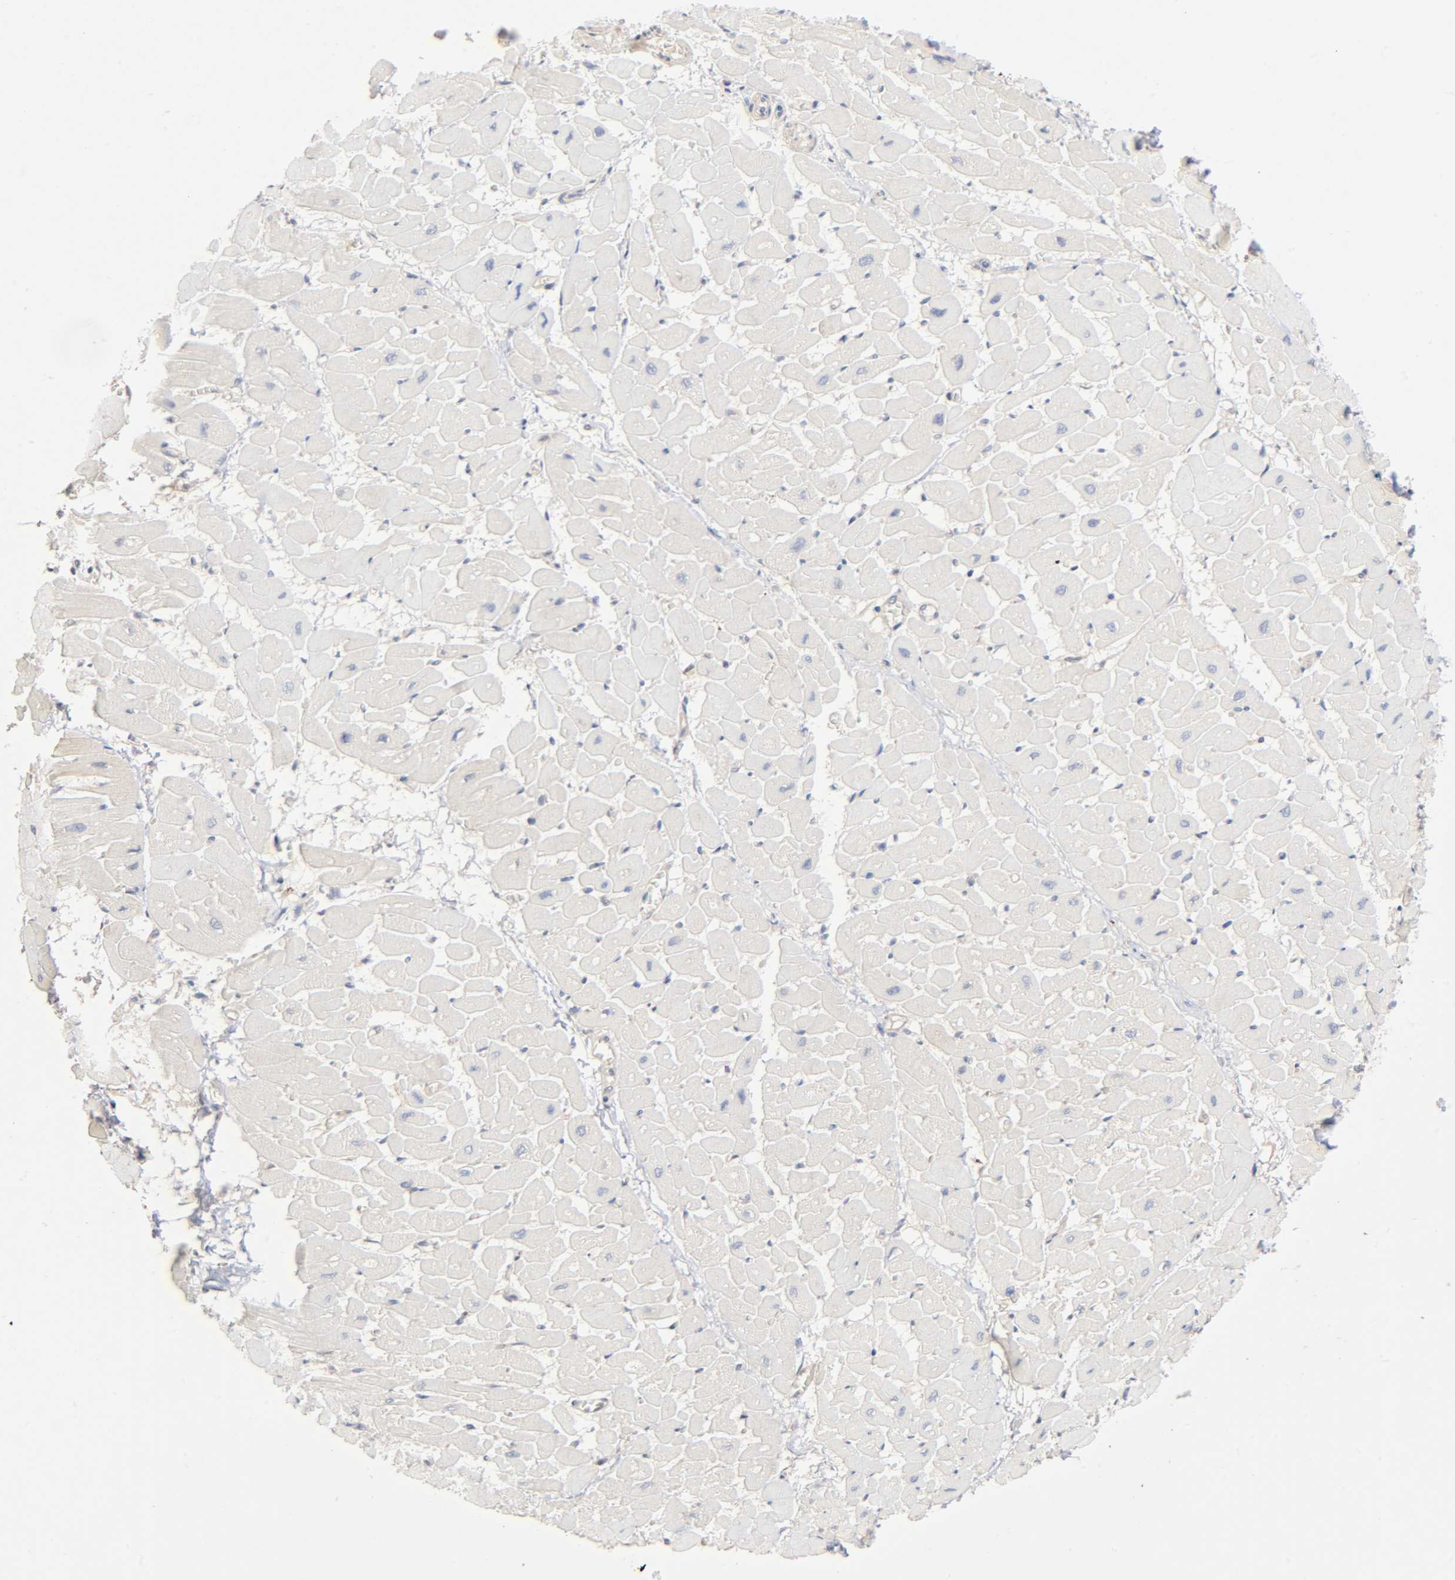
{"staining": {"intensity": "negative", "quantity": "none", "location": "none"}, "tissue": "heart muscle", "cell_type": "Cardiomyocytes", "image_type": "normal", "snomed": [{"axis": "morphology", "description": "Normal tissue, NOS"}, {"axis": "topography", "description": "Heart"}], "caption": "The image demonstrates no significant staining in cardiomyocytes of heart muscle.", "gene": "CPB2", "patient": {"sex": "male", "age": 45}}